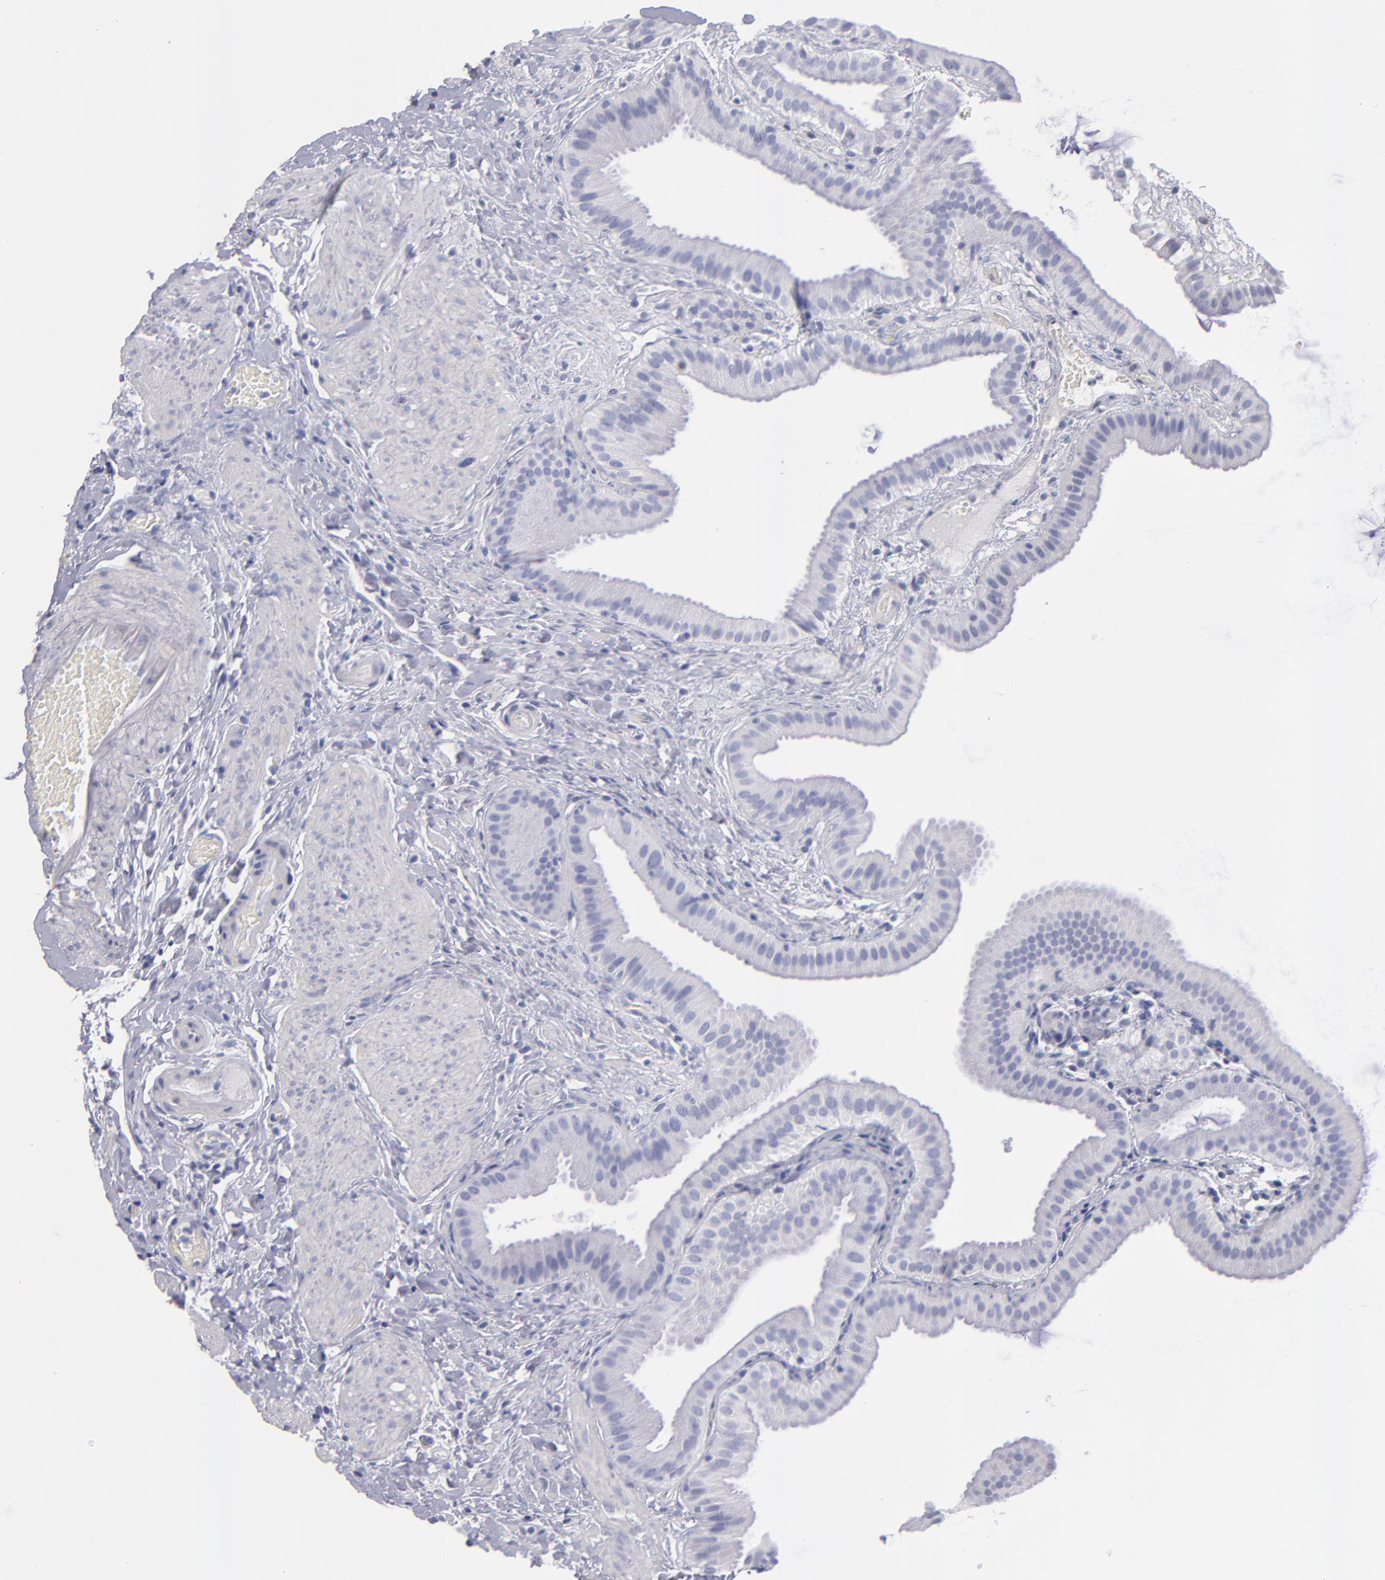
{"staining": {"intensity": "negative", "quantity": "none", "location": "none"}, "tissue": "gallbladder", "cell_type": "Glandular cells", "image_type": "normal", "snomed": [{"axis": "morphology", "description": "Normal tissue, NOS"}, {"axis": "topography", "description": "Gallbladder"}], "caption": "Immunohistochemistry of unremarkable human gallbladder shows no staining in glandular cells. (DAB (3,3'-diaminobenzidine) immunohistochemistry visualized using brightfield microscopy, high magnification).", "gene": "MB", "patient": {"sex": "female", "age": 63}}